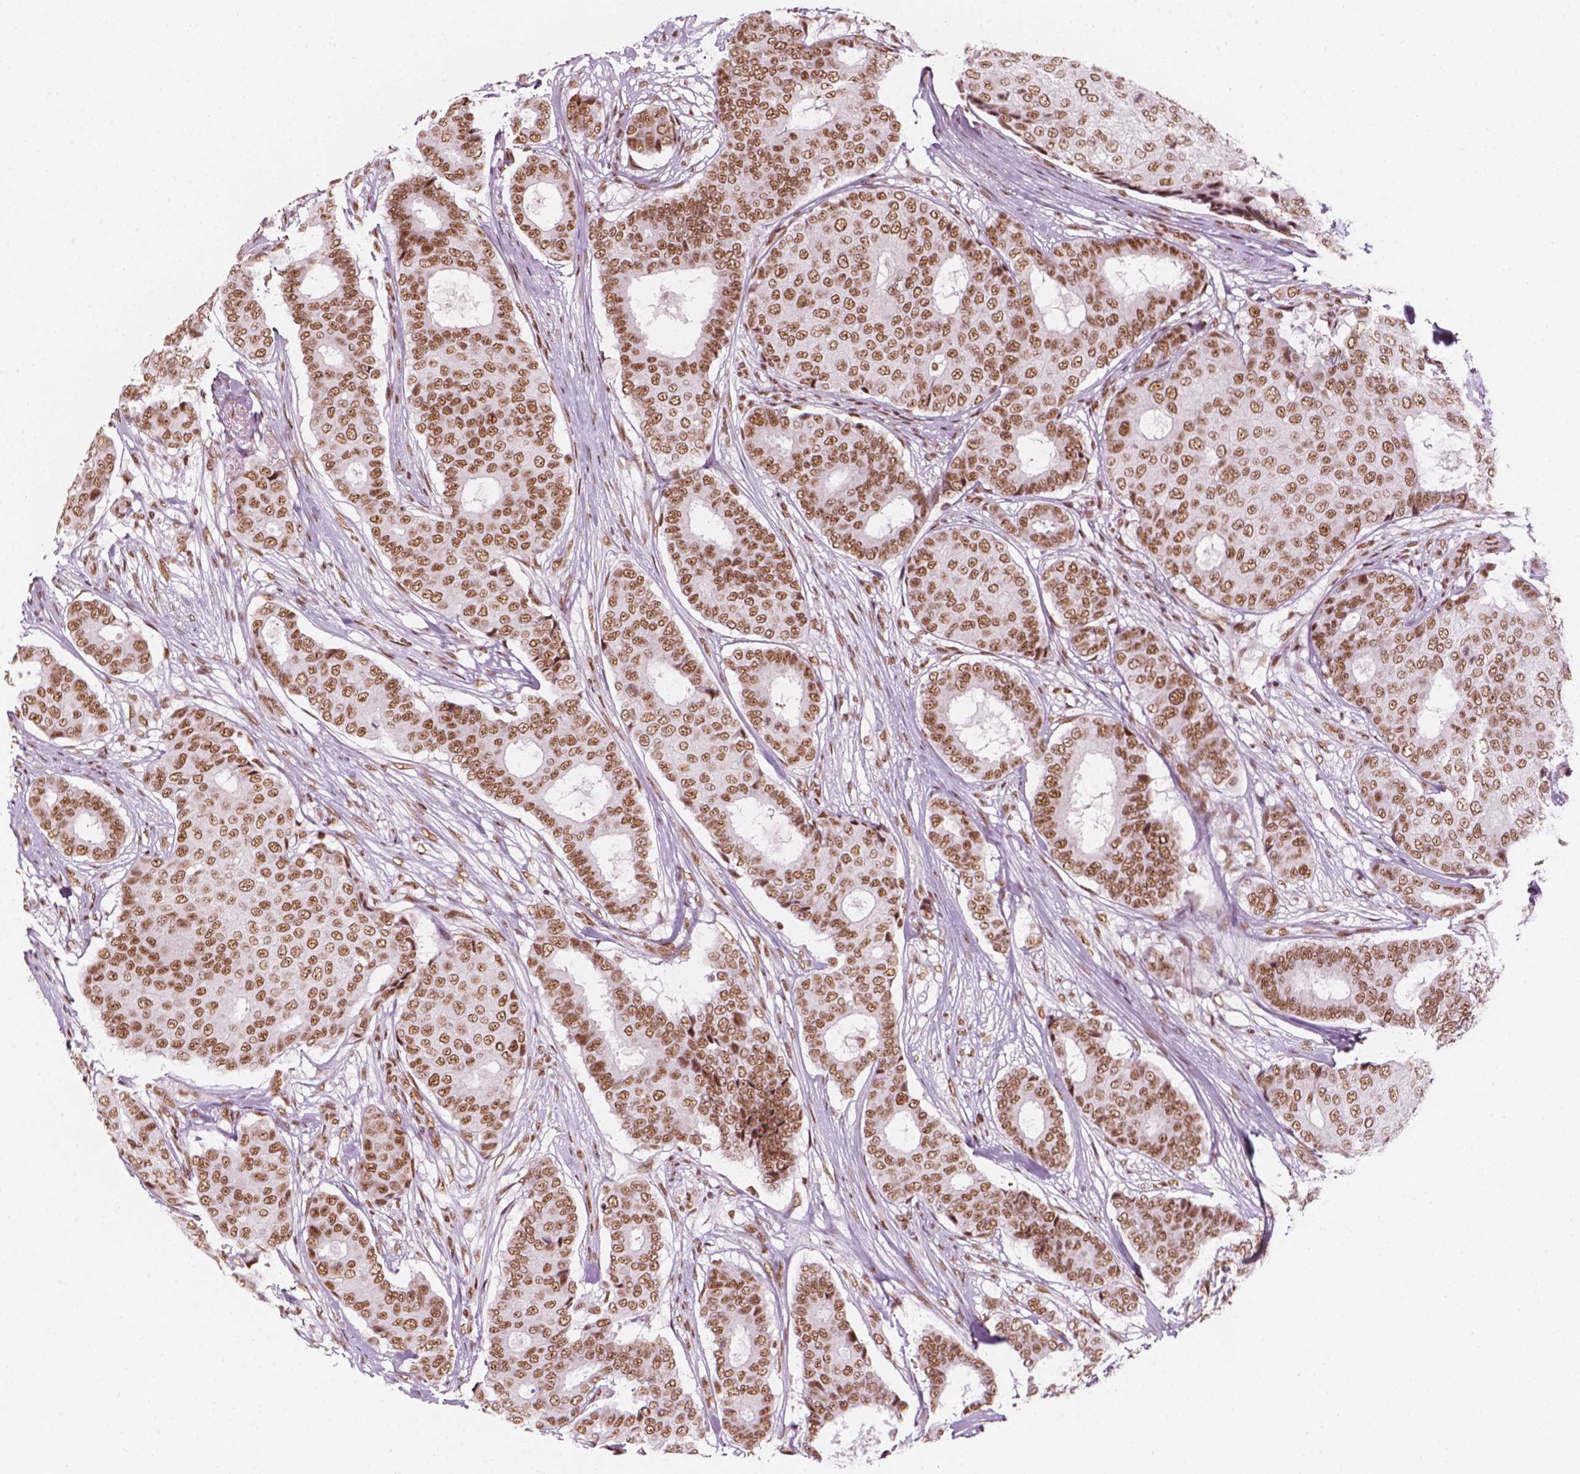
{"staining": {"intensity": "moderate", "quantity": ">75%", "location": "nuclear"}, "tissue": "breast cancer", "cell_type": "Tumor cells", "image_type": "cancer", "snomed": [{"axis": "morphology", "description": "Duct carcinoma"}, {"axis": "topography", "description": "Breast"}], "caption": "The micrograph demonstrates immunohistochemical staining of breast invasive ductal carcinoma. There is moderate nuclear staining is appreciated in about >75% of tumor cells.", "gene": "ELF2", "patient": {"sex": "female", "age": 75}}